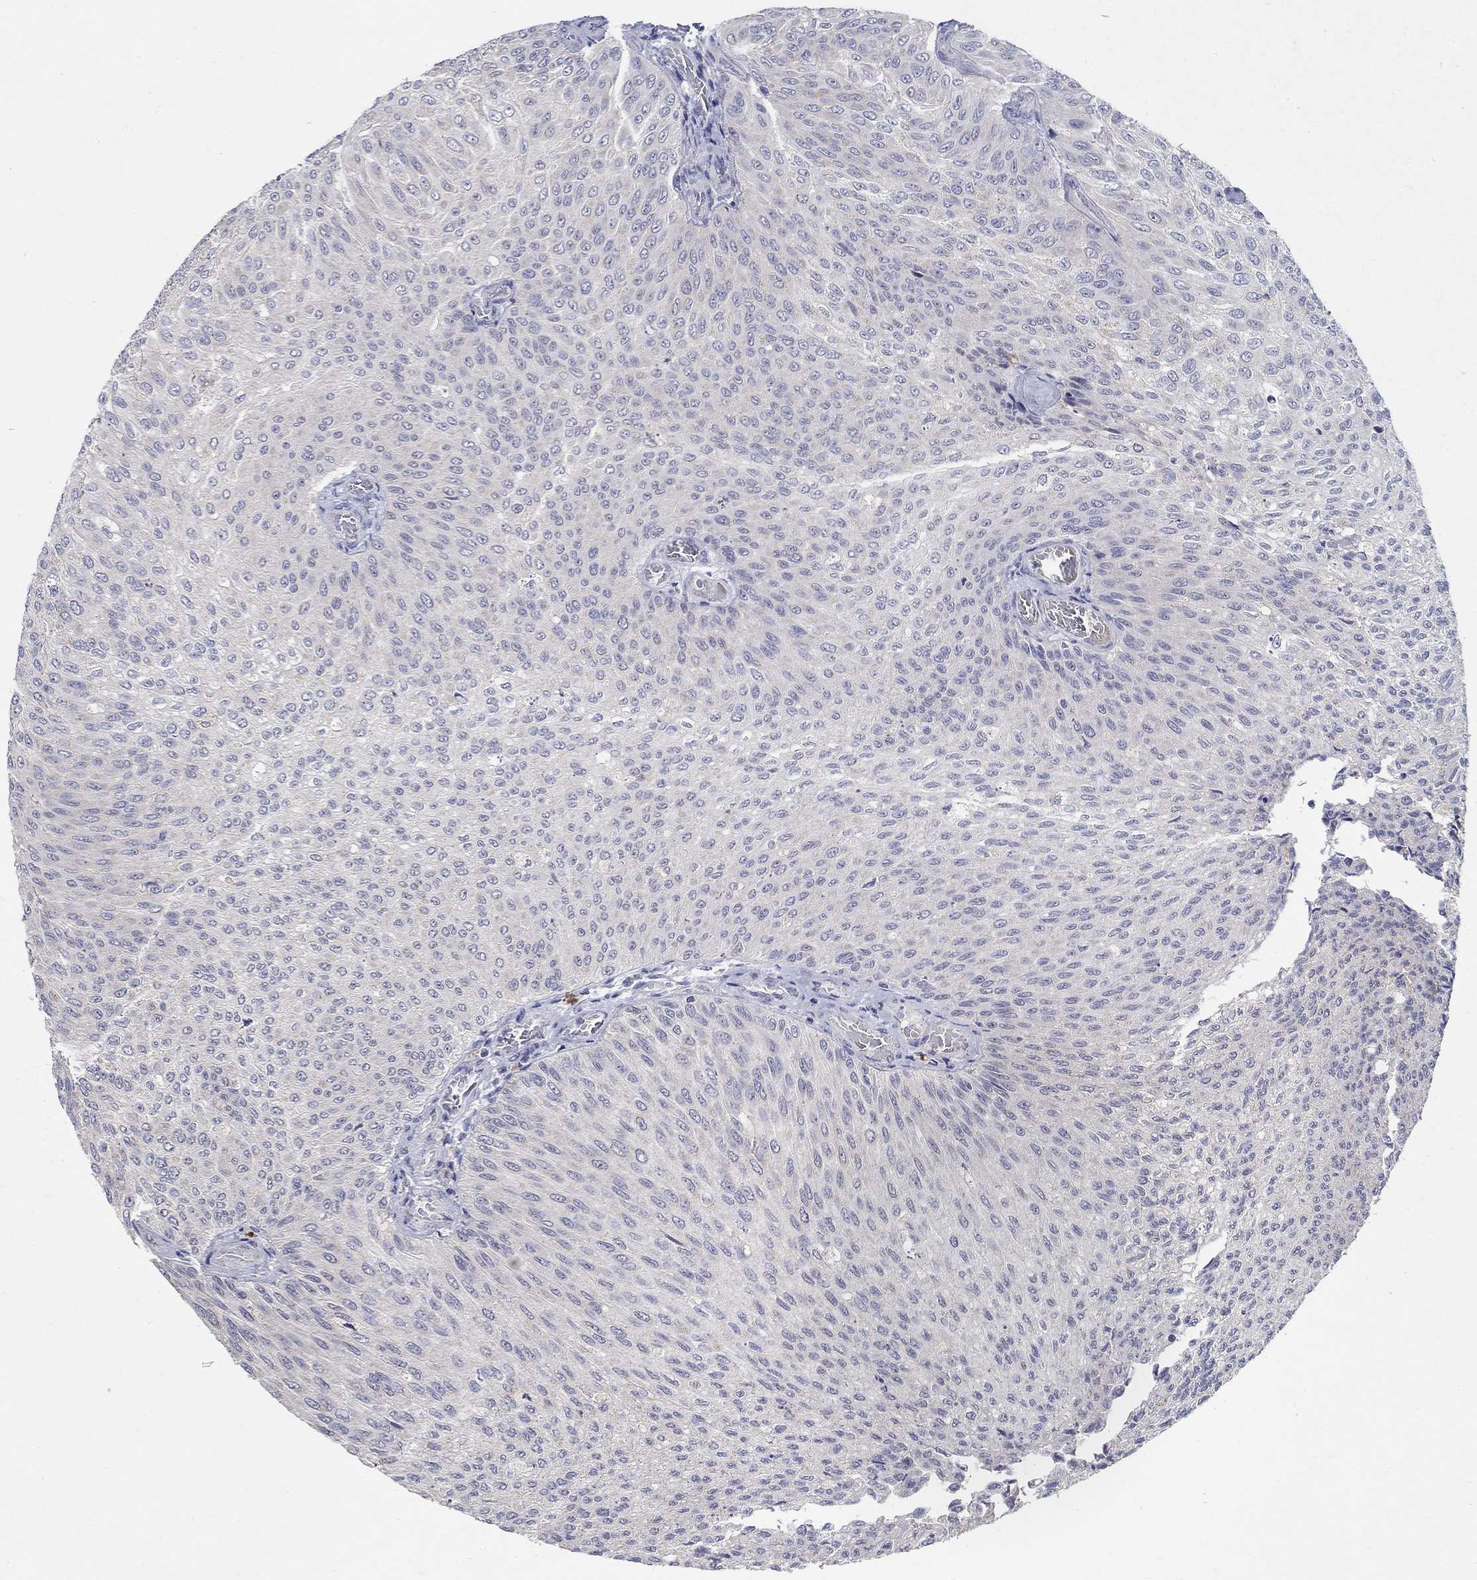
{"staining": {"intensity": "negative", "quantity": "none", "location": "none"}, "tissue": "urothelial cancer", "cell_type": "Tumor cells", "image_type": "cancer", "snomed": [{"axis": "morphology", "description": "Urothelial carcinoma, Low grade"}, {"axis": "topography", "description": "Ureter, NOS"}, {"axis": "topography", "description": "Urinary bladder"}], "caption": "An IHC photomicrograph of urothelial cancer is shown. There is no staining in tumor cells of urothelial cancer. (DAB (3,3'-diaminobenzidine) immunohistochemistry visualized using brightfield microscopy, high magnification).", "gene": "PROZ", "patient": {"sex": "male", "age": 78}}